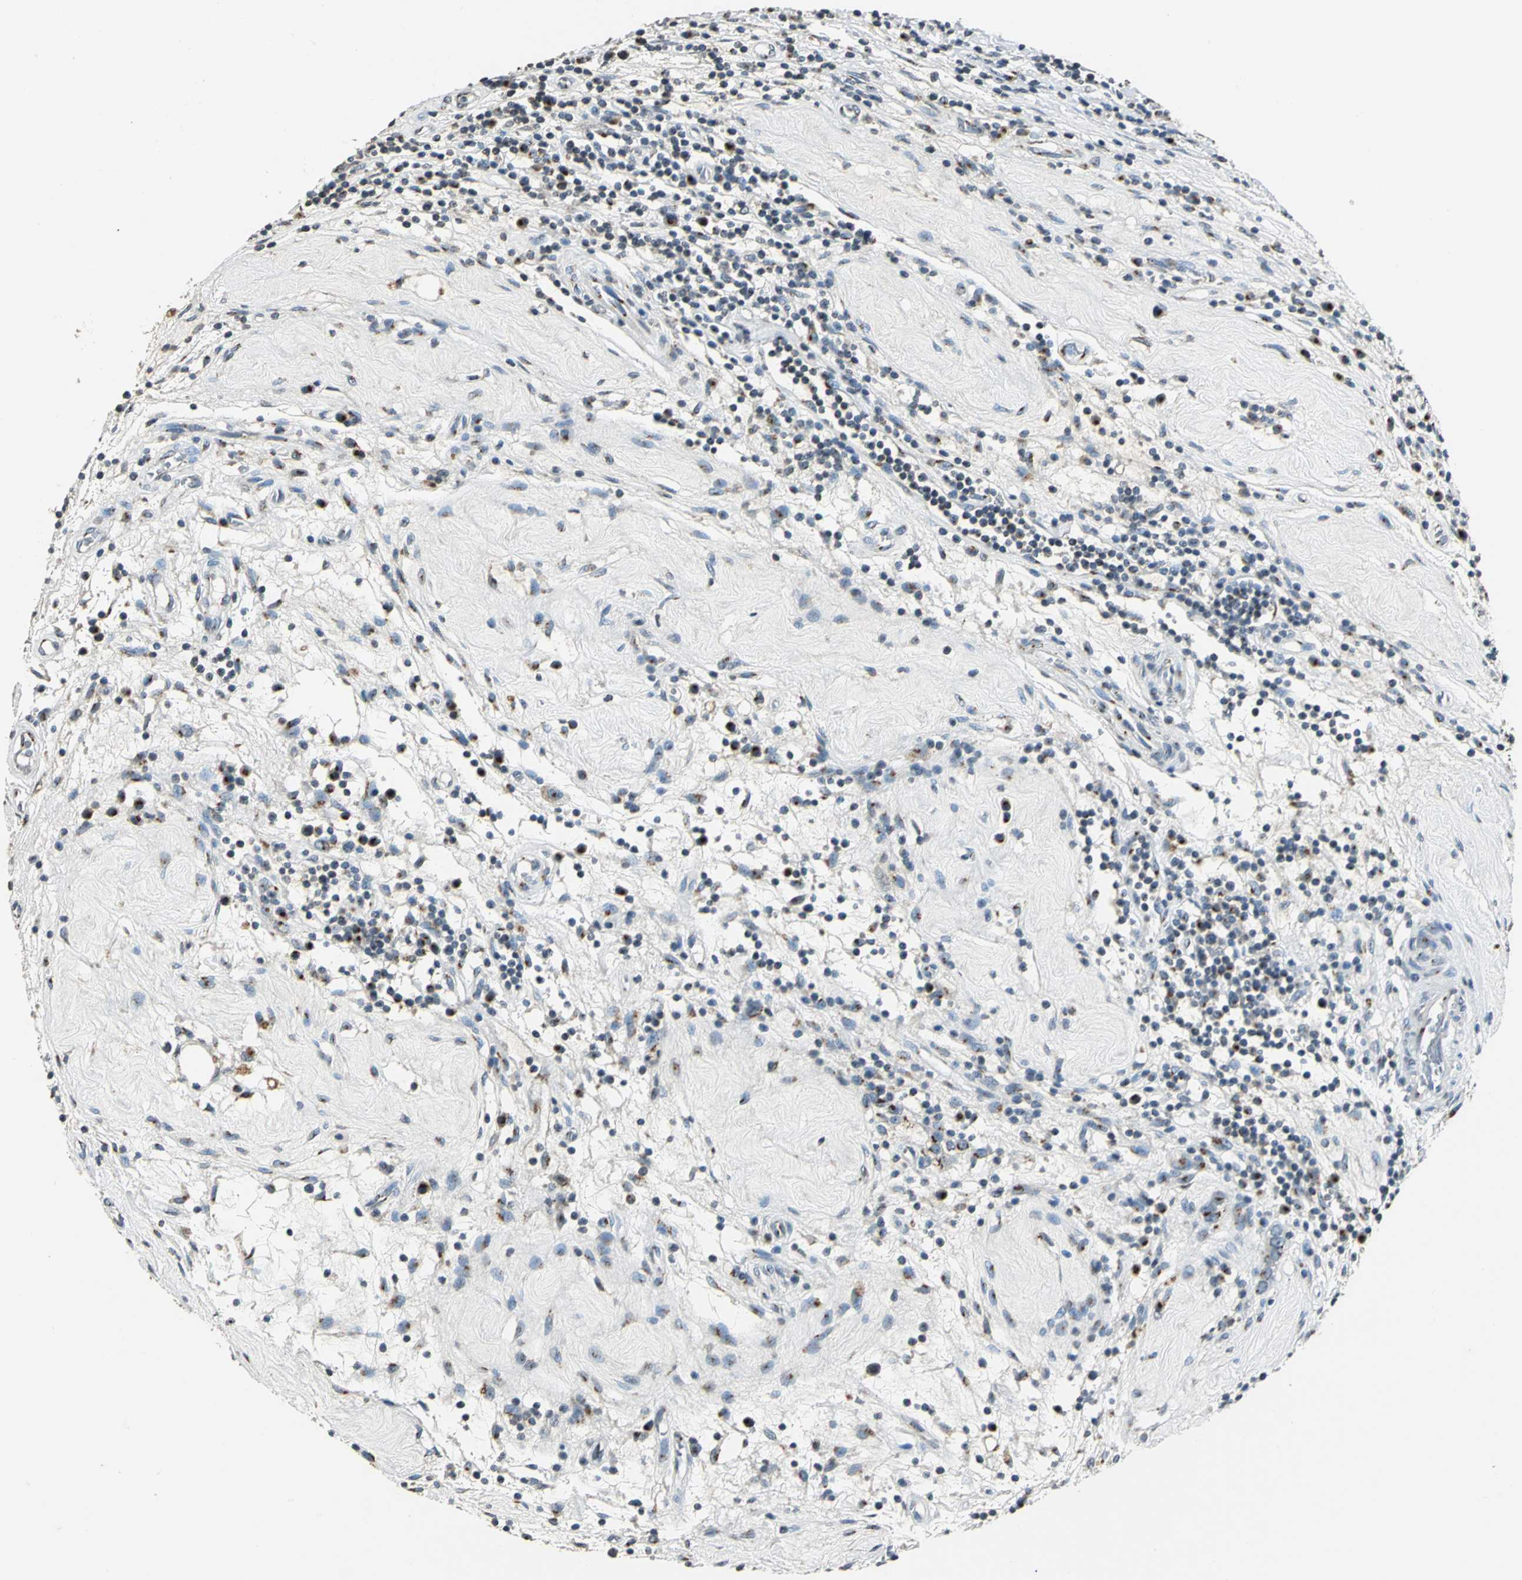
{"staining": {"intensity": "weak", "quantity": "25%-75%", "location": "cytoplasmic/membranous"}, "tissue": "testis cancer", "cell_type": "Tumor cells", "image_type": "cancer", "snomed": [{"axis": "morphology", "description": "Seminoma, NOS"}, {"axis": "topography", "description": "Testis"}], "caption": "Immunohistochemical staining of human seminoma (testis) displays weak cytoplasmic/membranous protein staining in about 25%-75% of tumor cells.", "gene": "TMEM115", "patient": {"sex": "male", "age": 43}}